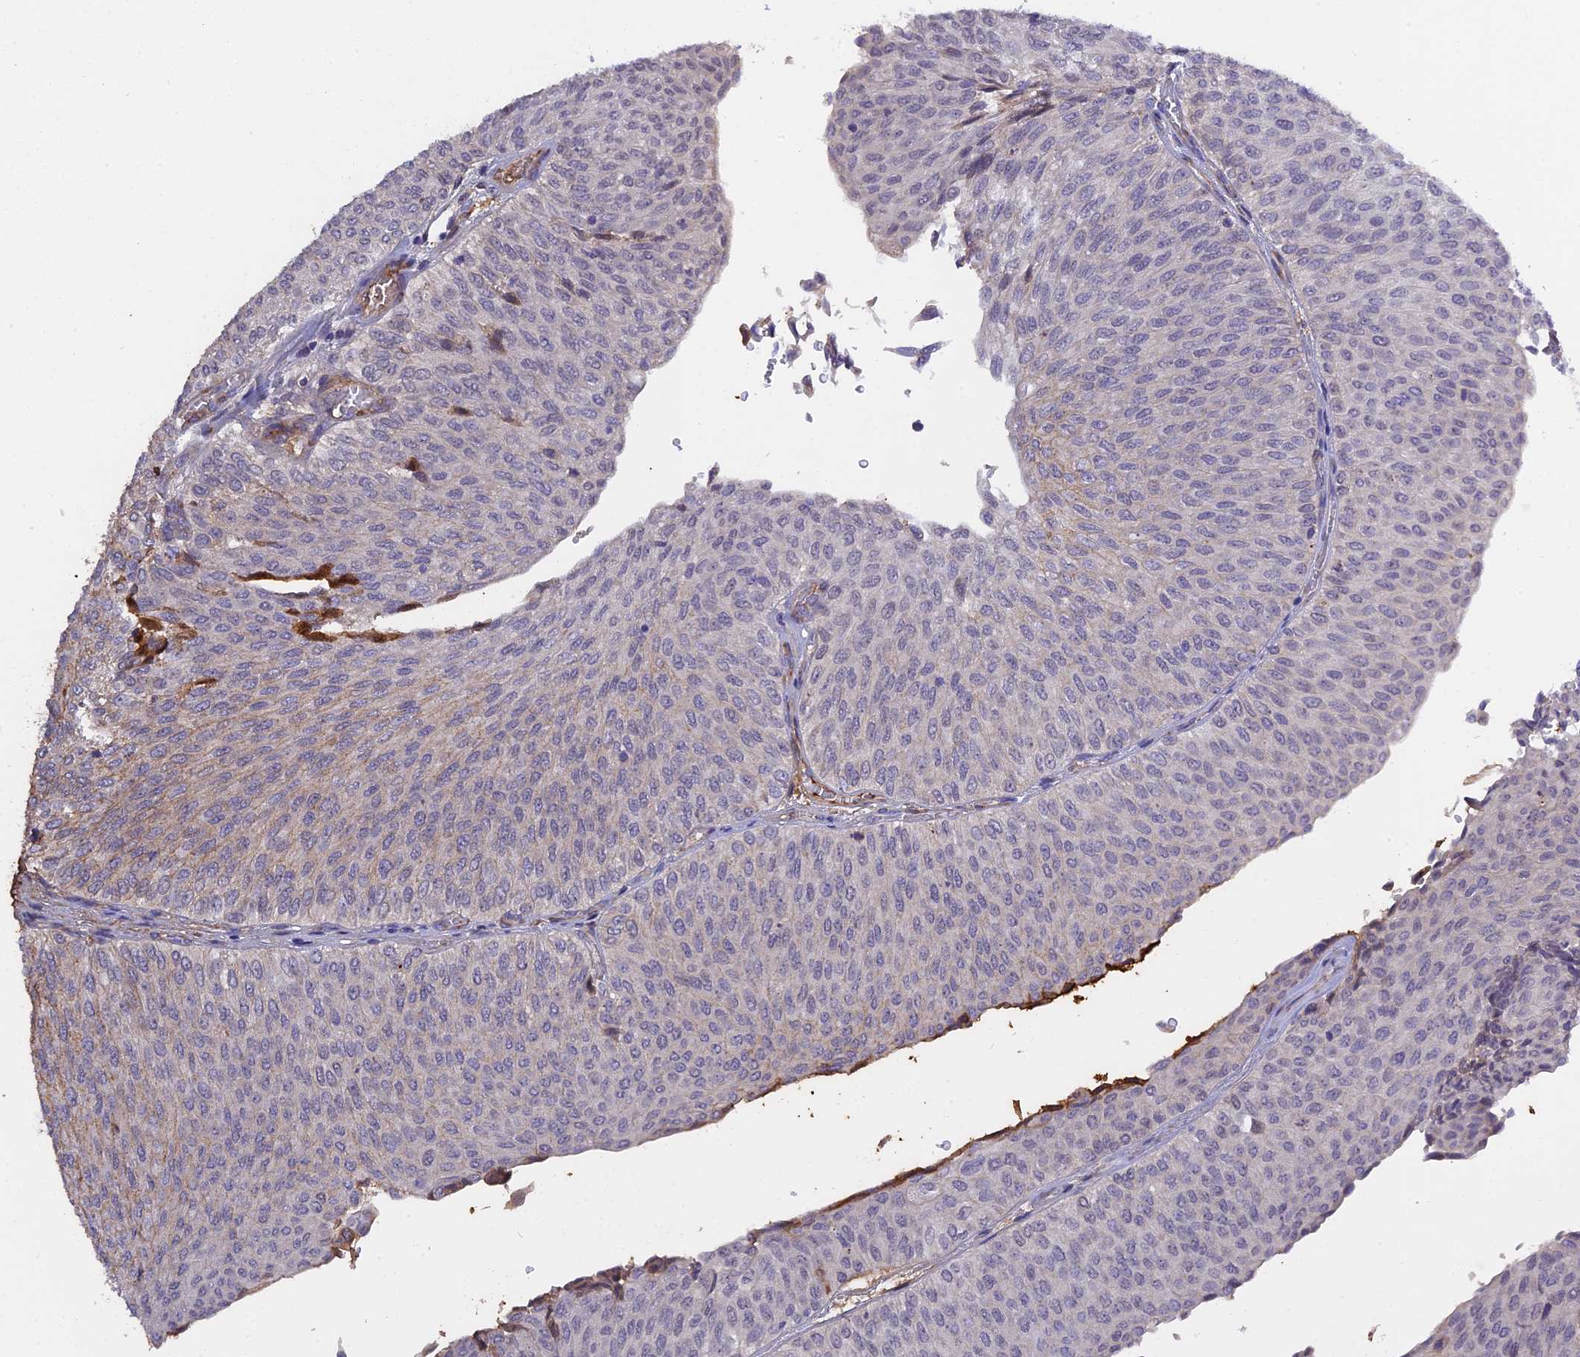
{"staining": {"intensity": "negative", "quantity": "none", "location": "none"}, "tissue": "urothelial cancer", "cell_type": "Tumor cells", "image_type": "cancer", "snomed": [{"axis": "morphology", "description": "Urothelial carcinoma, Low grade"}, {"axis": "topography", "description": "Urinary bladder"}], "caption": "Immunohistochemical staining of urothelial cancer demonstrates no significant positivity in tumor cells.", "gene": "PZP", "patient": {"sex": "male", "age": 78}}